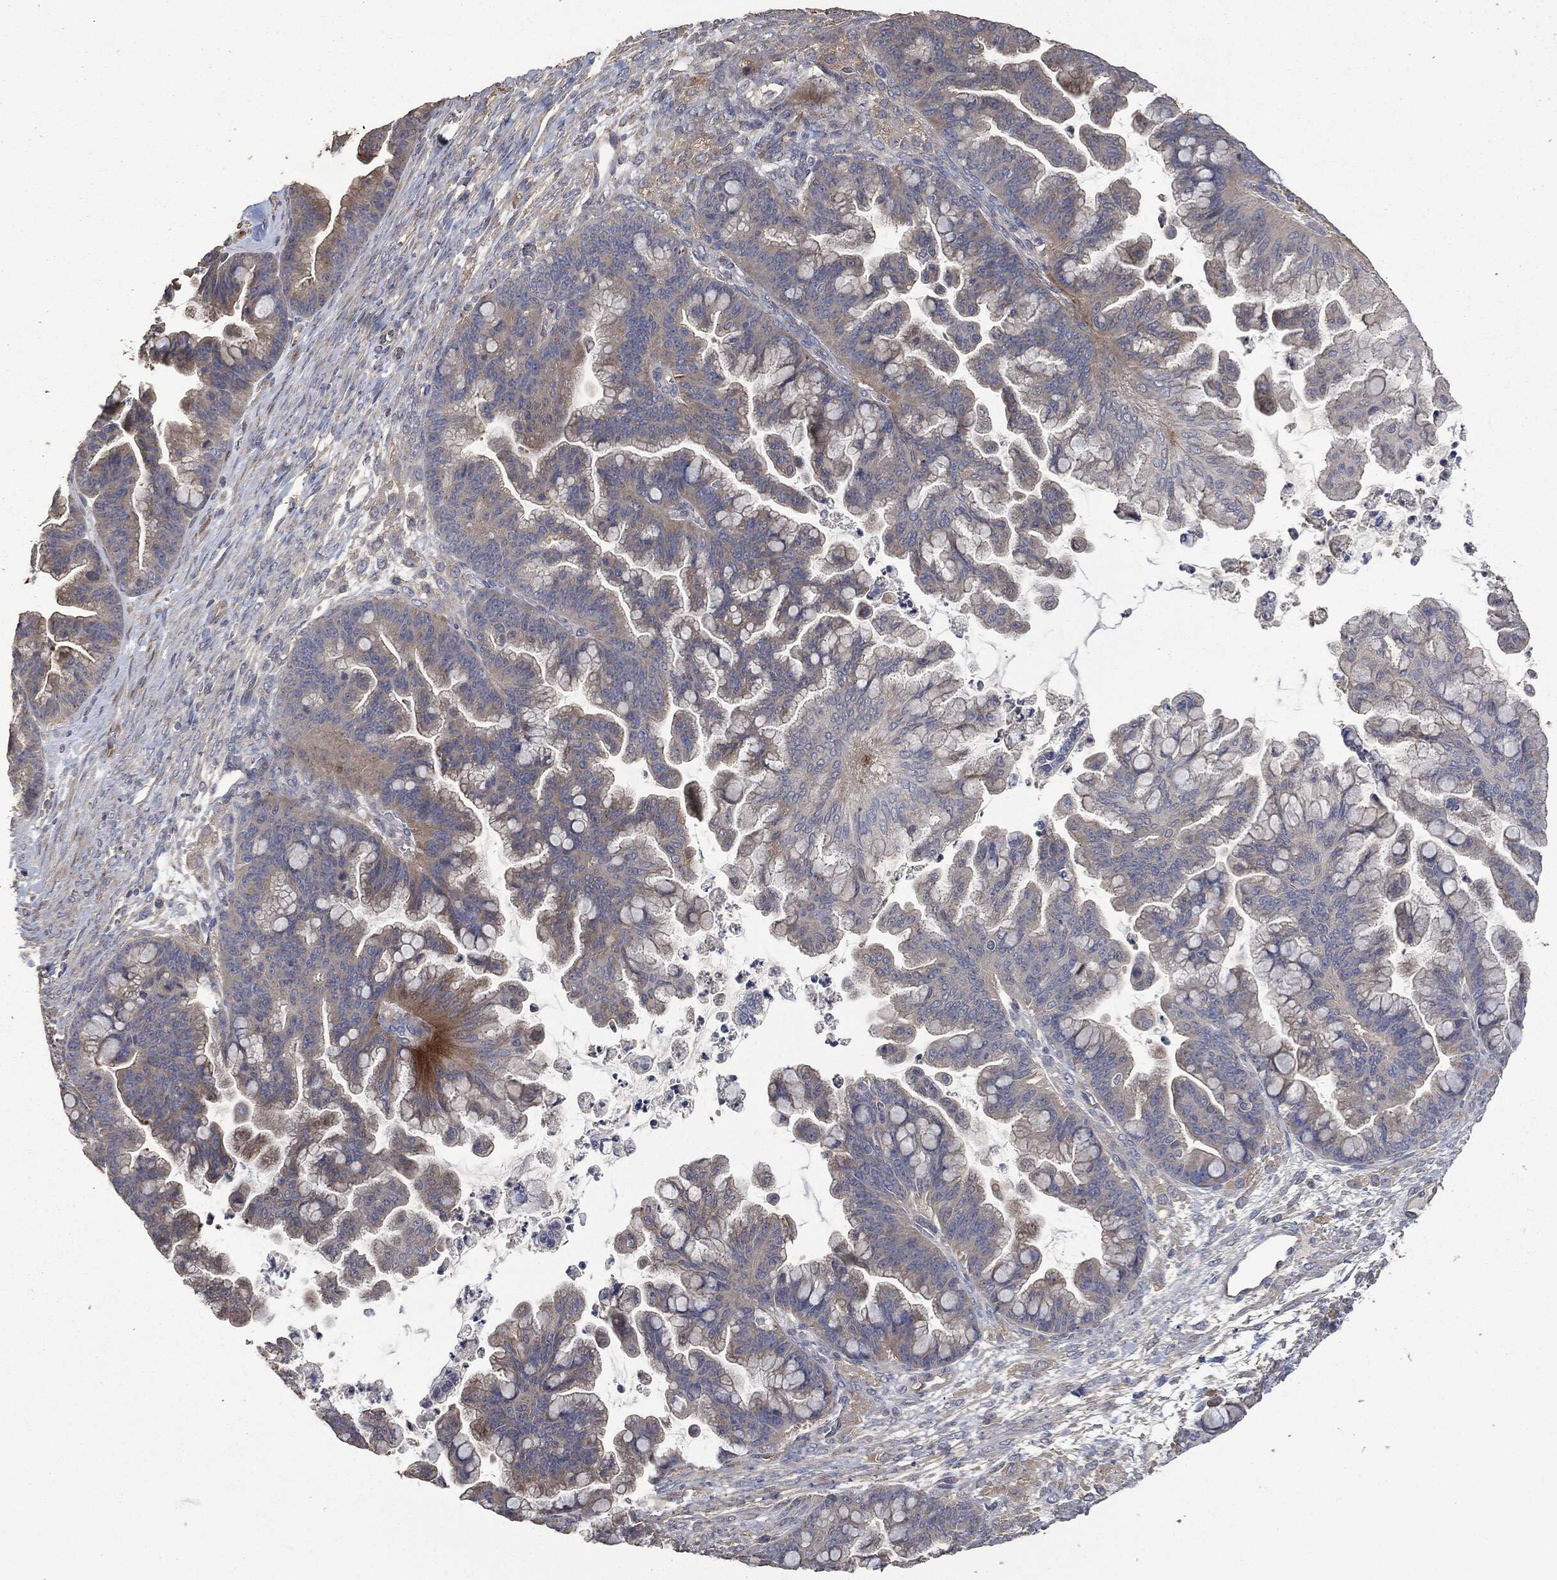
{"staining": {"intensity": "moderate", "quantity": "<25%", "location": "cytoplasmic/membranous"}, "tissue": "ovarian cancer", "cell_type": "Tumor cells", "image_type": "cancer", "snomed": [{"axis": "morphology", "description": "Cystadenocarcinoma, mucinous, NOS"}, {"axis": "topography", "description": "Ovary"}], "caption": "Protein staining by IHC exhibits moderate cytoplasmic/membranous expression in approximately <25% of tumor cells in mucinous cystadenocarcinoma (ovarian).", "gene": "MSLN", "patient": {"sex": "female", "age": 67}}